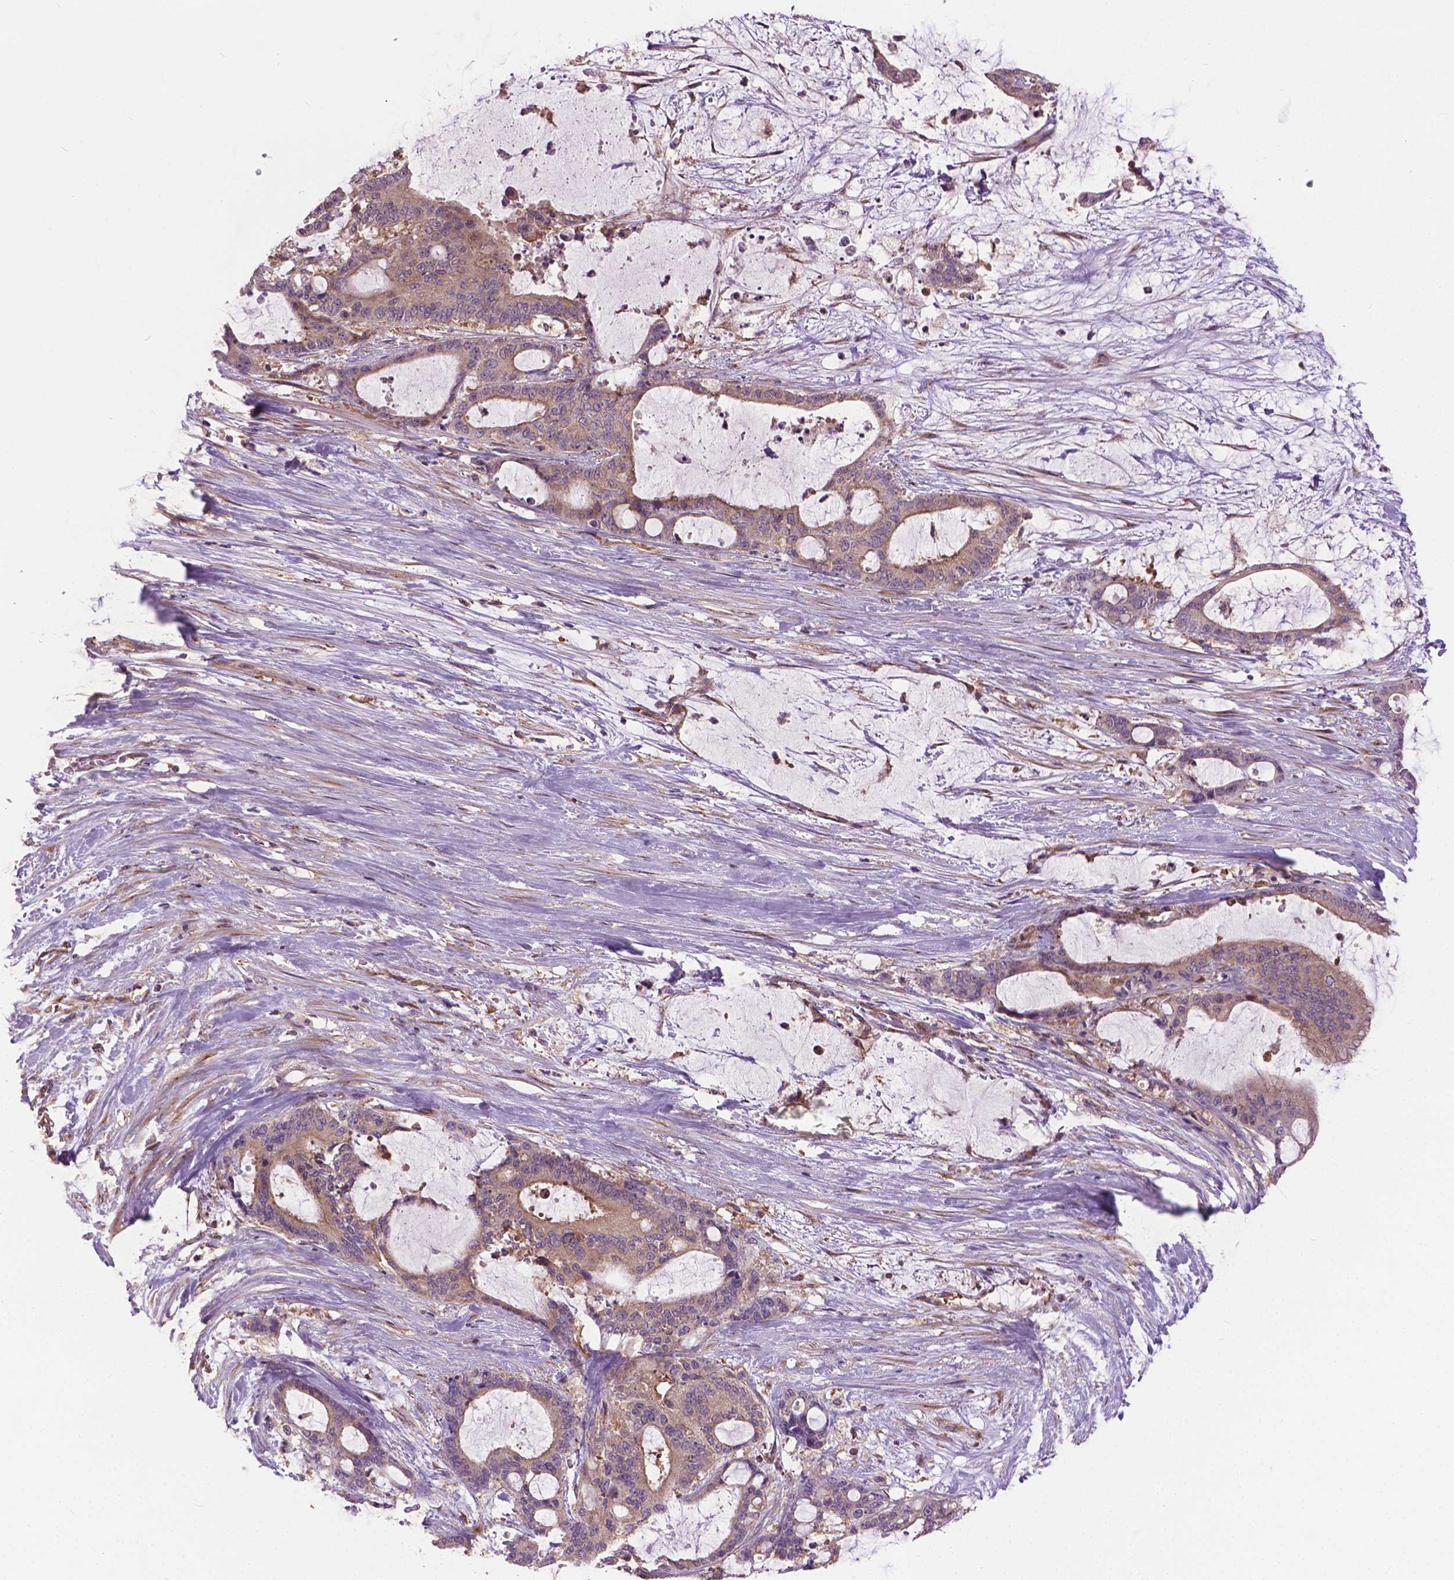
{"staining": {"intensity": "weak", "quantity": ">75%", "location": "cytoplasmic/membranous"}, "tissue": "liver cancer", "cell_type": "Tumor cells", "image_type": "cancer", "snomed": [{"axis": "morphology", "description": "Normal tissue, NOS"}, {"axis": "morphology", "description": "Cholangiocarcinoma"}, {"axis": "topography", "description": "Liver"}, {"axis": "topography", "description": "Peripheral nerve tissue"}], "caption": "About >75% of tumor cells in liver cancer (cholangiocarcinoma) demonstrate weak cytoplasmic/membranous protein positivity as visualized by brown immunohistochemical staining.", "gene": "MZT1", "patient": {"sex": "female", "age": 73}}